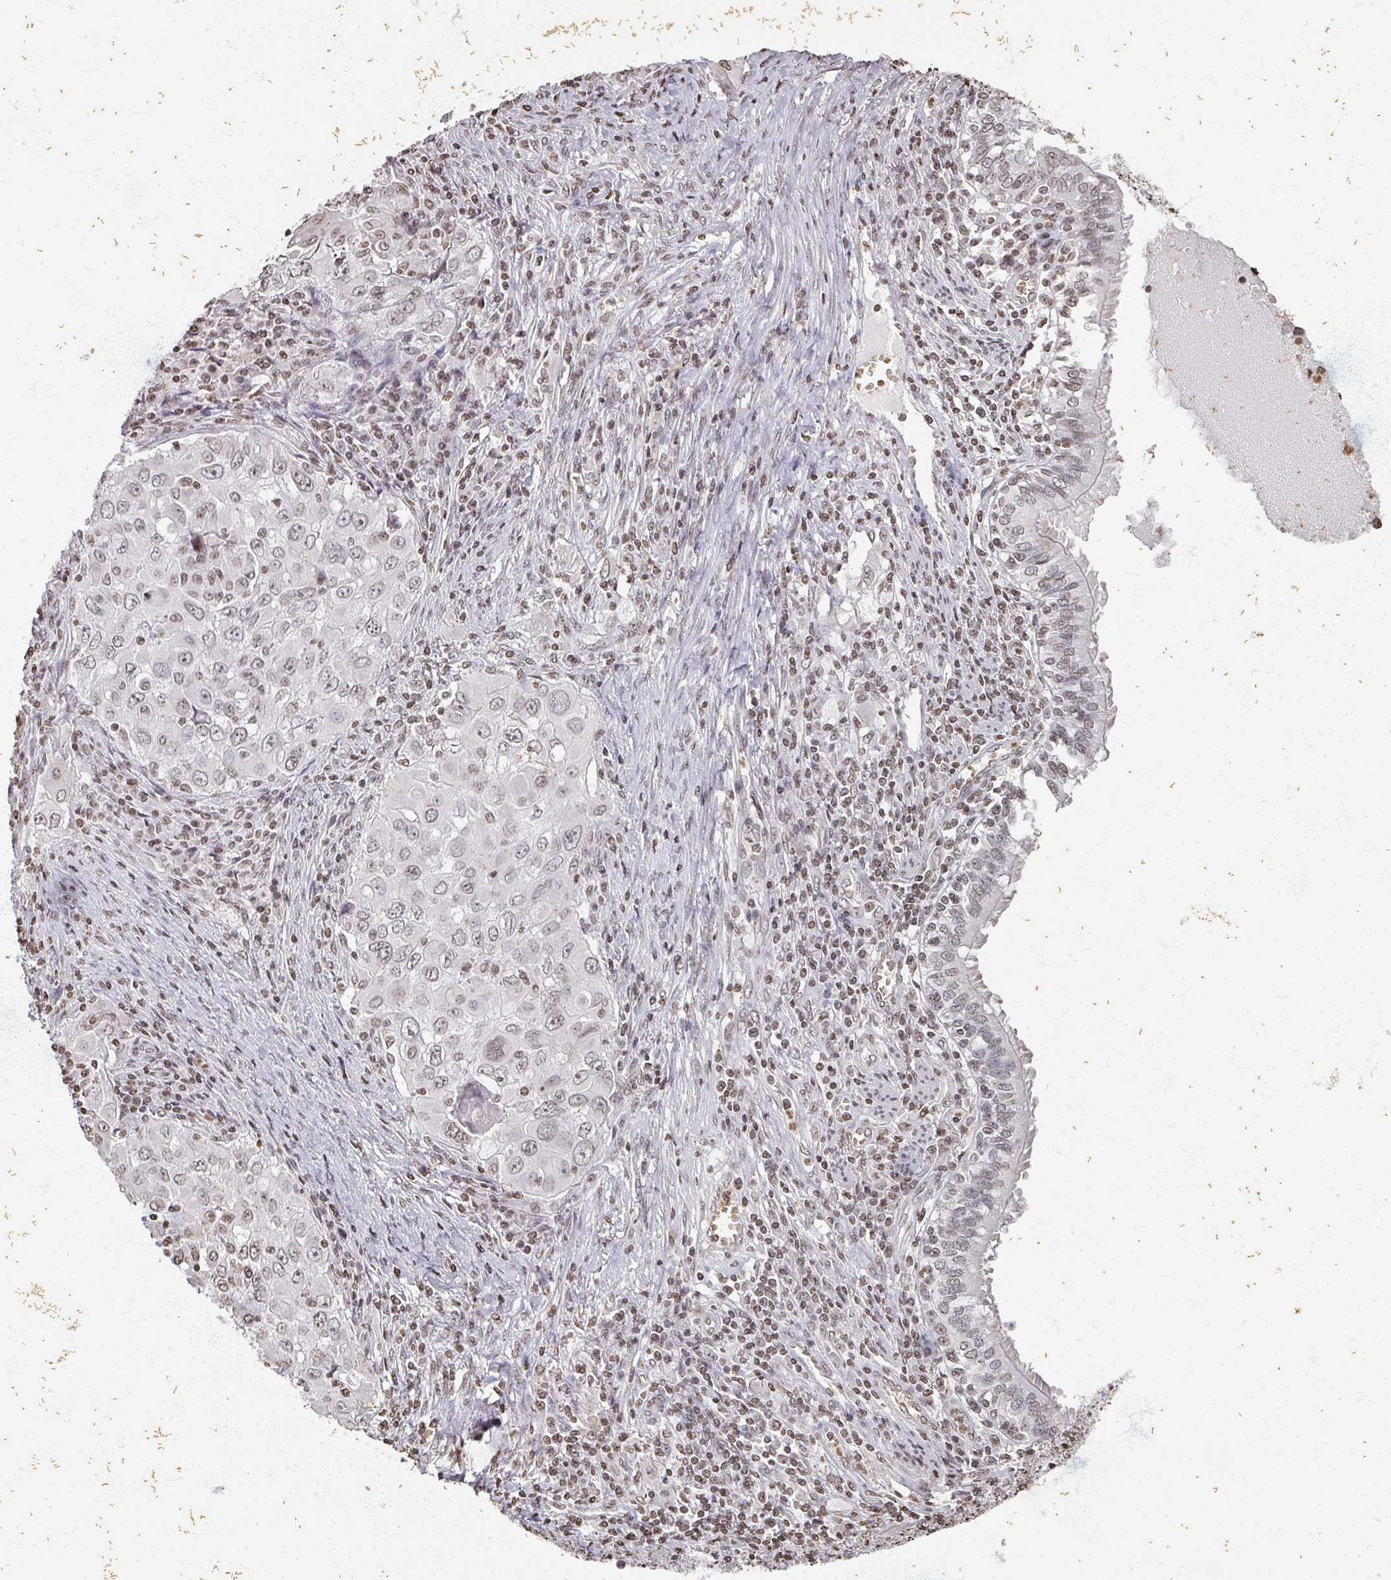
{"staining": {"intensity": "weak", "quantity": "25%-75%", "location": "nuclear"}, "tissue": "lung cancer", "cell_type": "Tumor cells", "image_type": "cancer", "snomed": [{"axis": "morphology", "description": "Adenocarcinoma, NOS"}, {"axis": "morphology", "description": "Adenocarcinoma, metastatic, NOS"}, {"axis": "topography", "description": "Lymph node"}, {"axis": "topography", "description": "Lung"}], "caption": "IHC of lung cancer reveals low levels of weak nuclear expression in approximately 25%-75% of tumor cells. (IHC, brightfield microscopy, high magnification).", "gene": "DCUN1D5", "patient": {"sex": "female", "age": 42}}